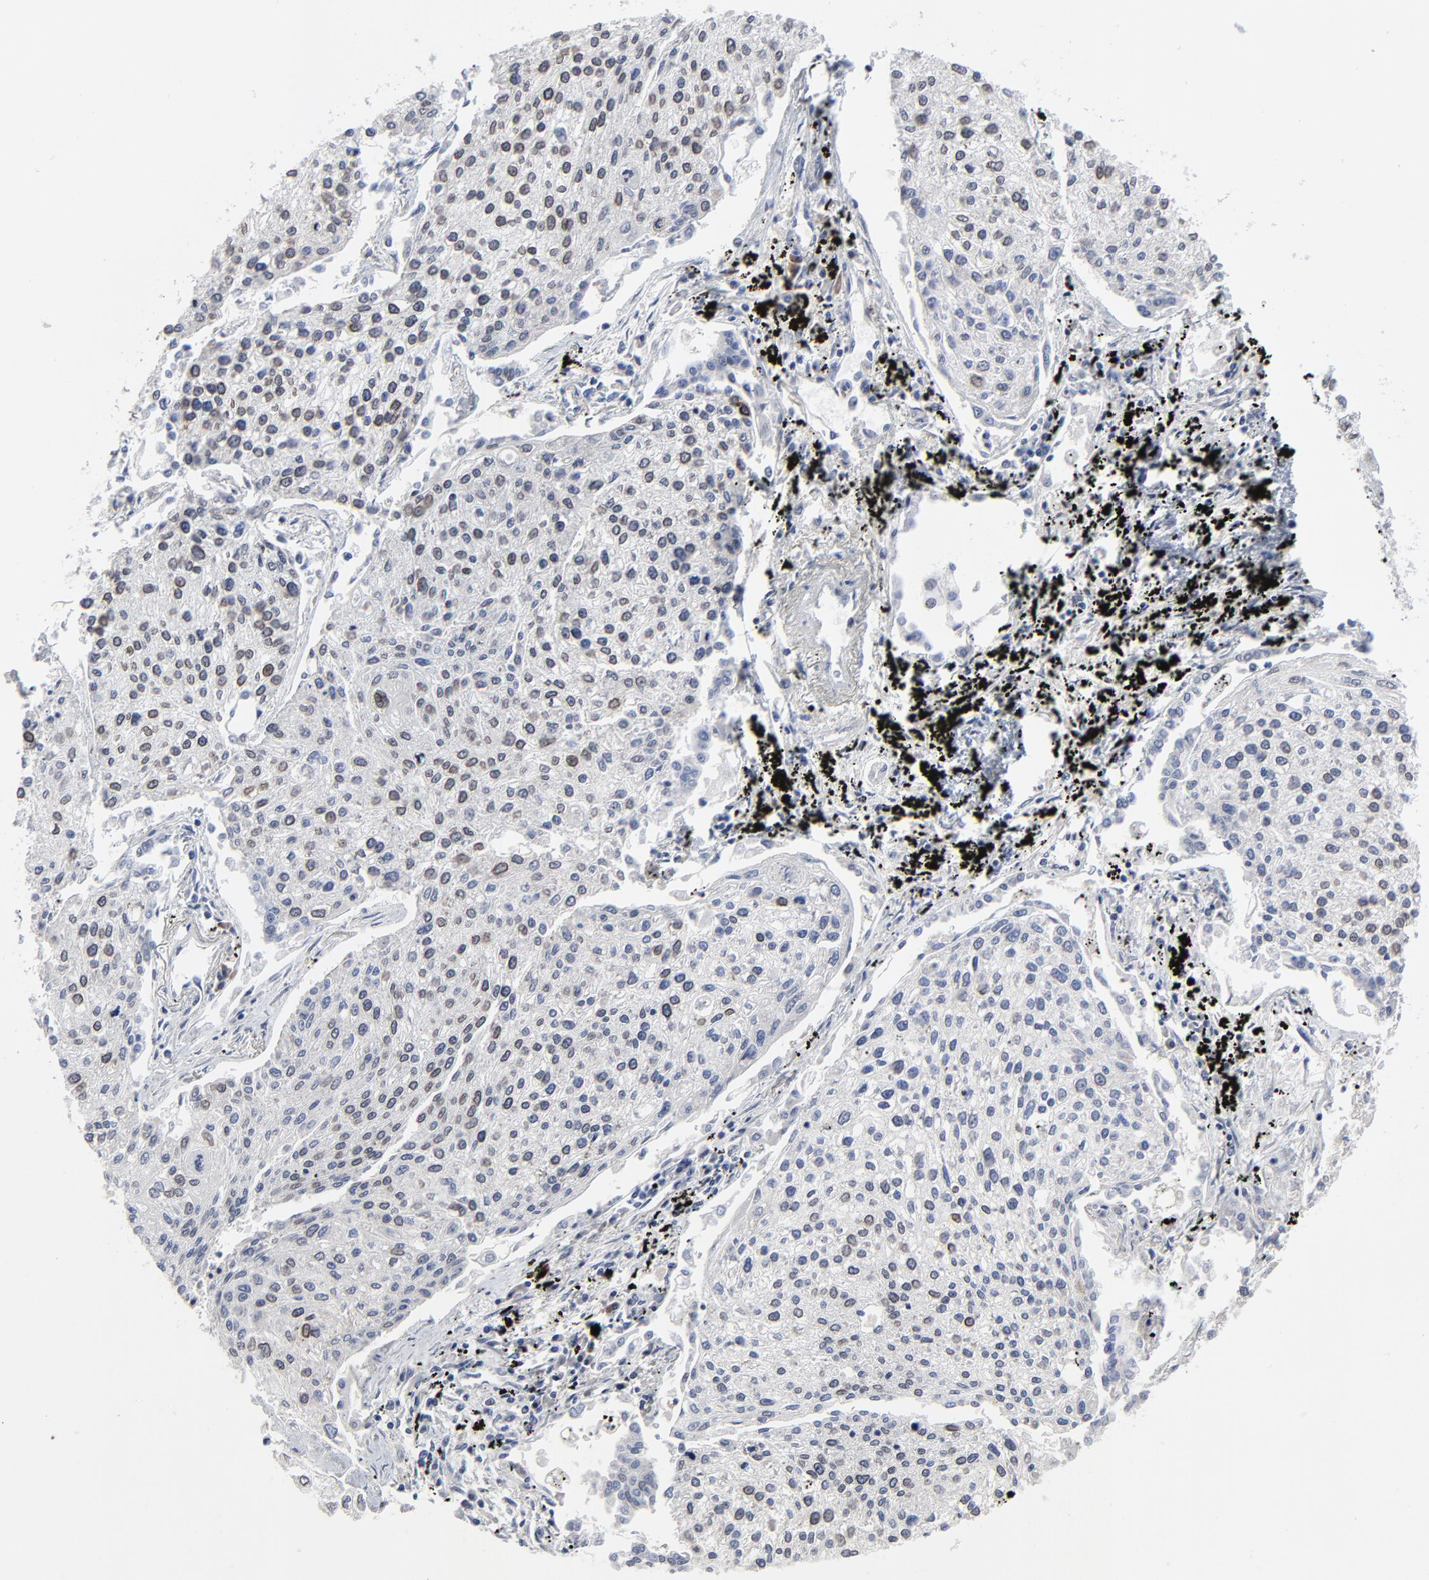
{"staining": {"intensity": "weak", "quantity": "<25%", "location": "cytoplasmic/membranous,nuclear"}, "tissue": "lung cancer", "cell_type": "Tumor cells", "image_type": "cancer", "snomed": [{"axis": "morphology", "description": "Squamous cell carcinoma, NOS"}, {"axis": "topography", "description": "Lung"}], "caption": "Lung squamous cell carcinoma stained for a protein using immunohistochemistry (IHC) exhibits no staining tumor cells.", "gene": "NLGN3", "patient": {"sex": "male", "age": 75}}